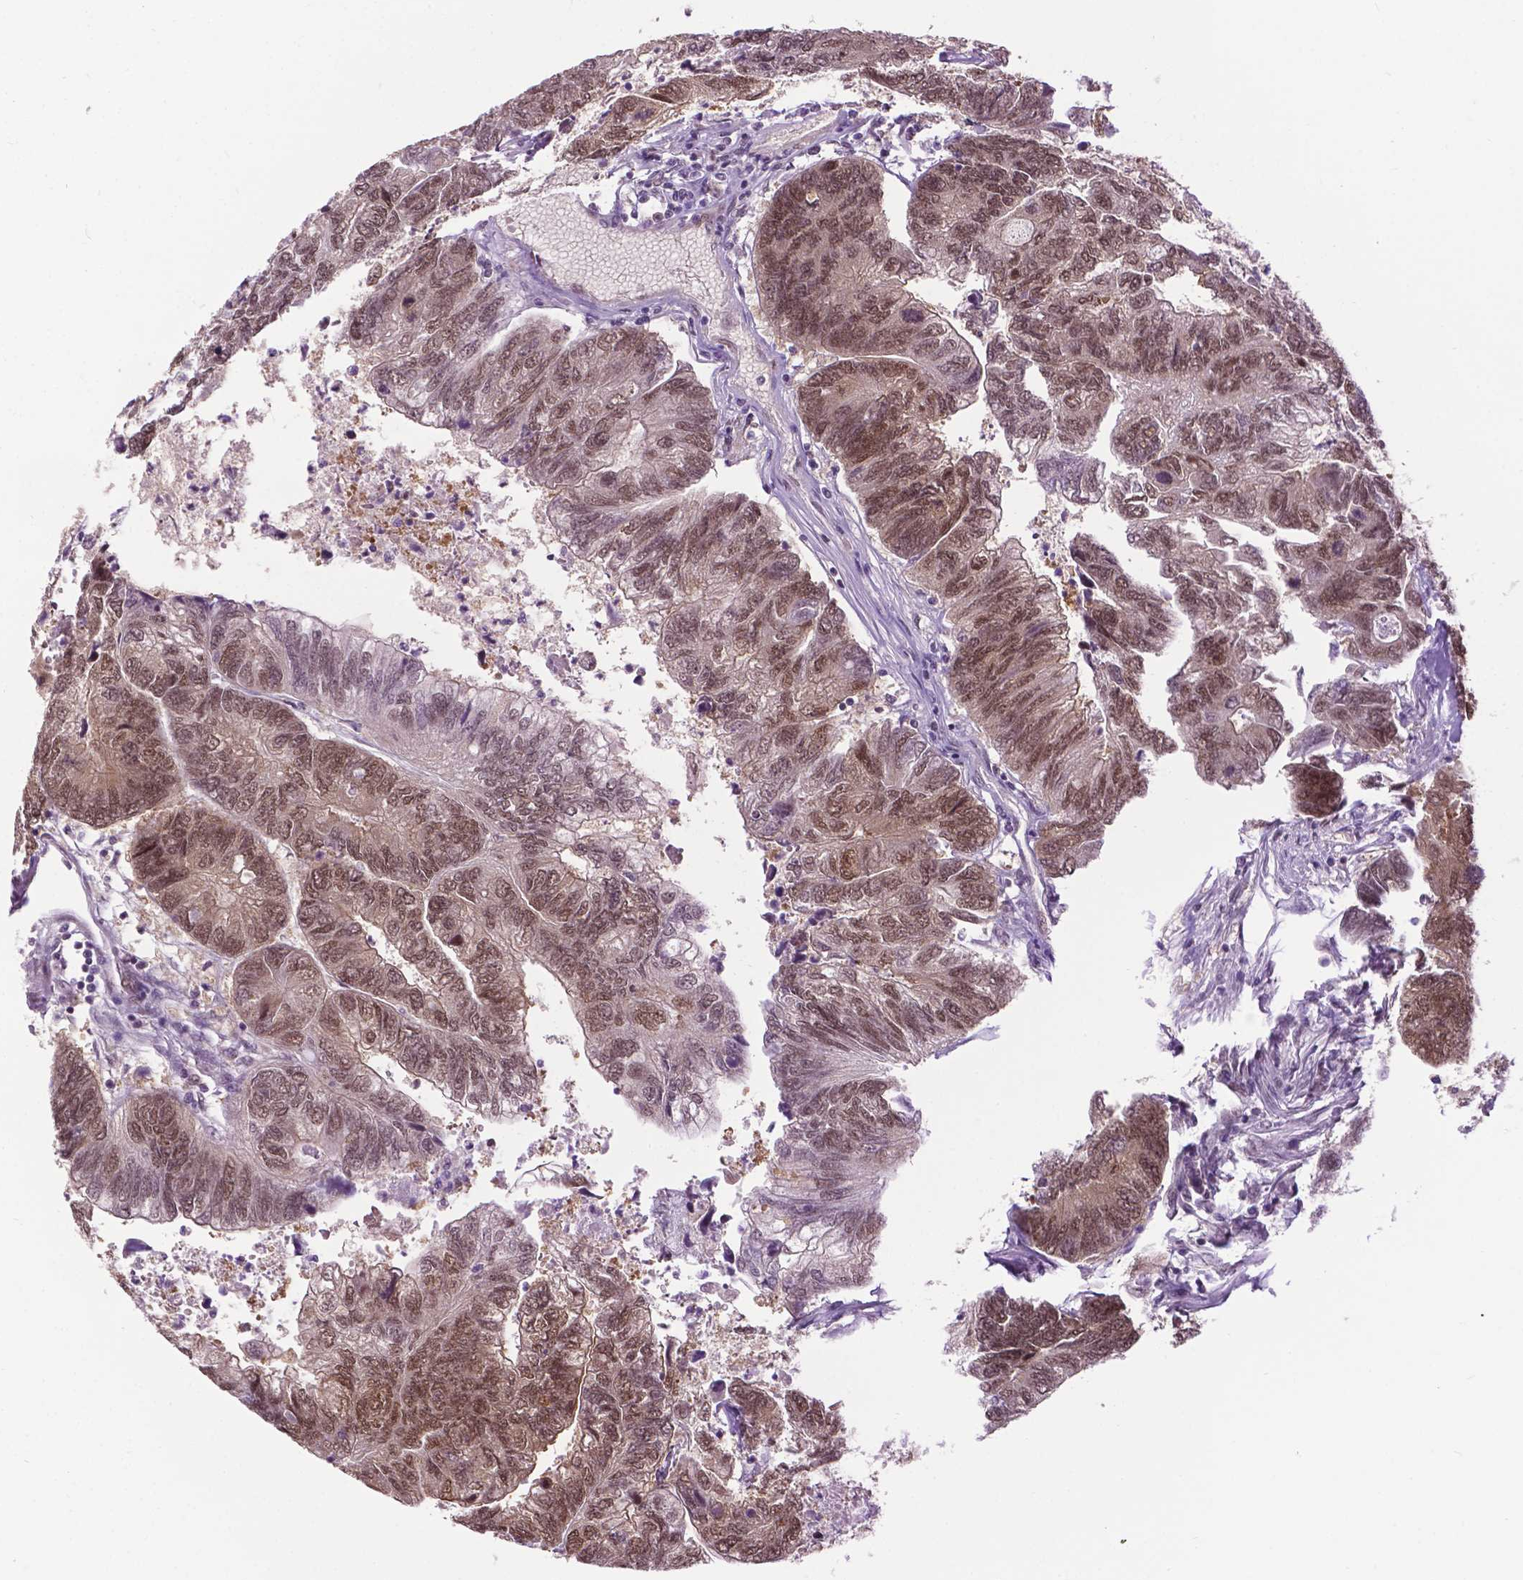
{"staining": {"intensity": "moderate", "quantity": ">75%", "location": "cytoplasmic/membranous,nuclear"}, "tissue": "colorectal cancer", "cell_type": "Tumor cells", "image_type": "cancer", "snomed": [{"axis": "morphology", "description": "Adenocarcinoma, NOS"}, {"axis": "topography", "description": "Colon"}], "caption": "Colorectal adenocarcinoma was stained to show a protein in brown. There is medium levels of moderate cytoplasmic/membranous and nuclear staining in about >75% of tumor cells.", "gene": "UBQLN4", "patient": {"sex": "female", "age": 67}}